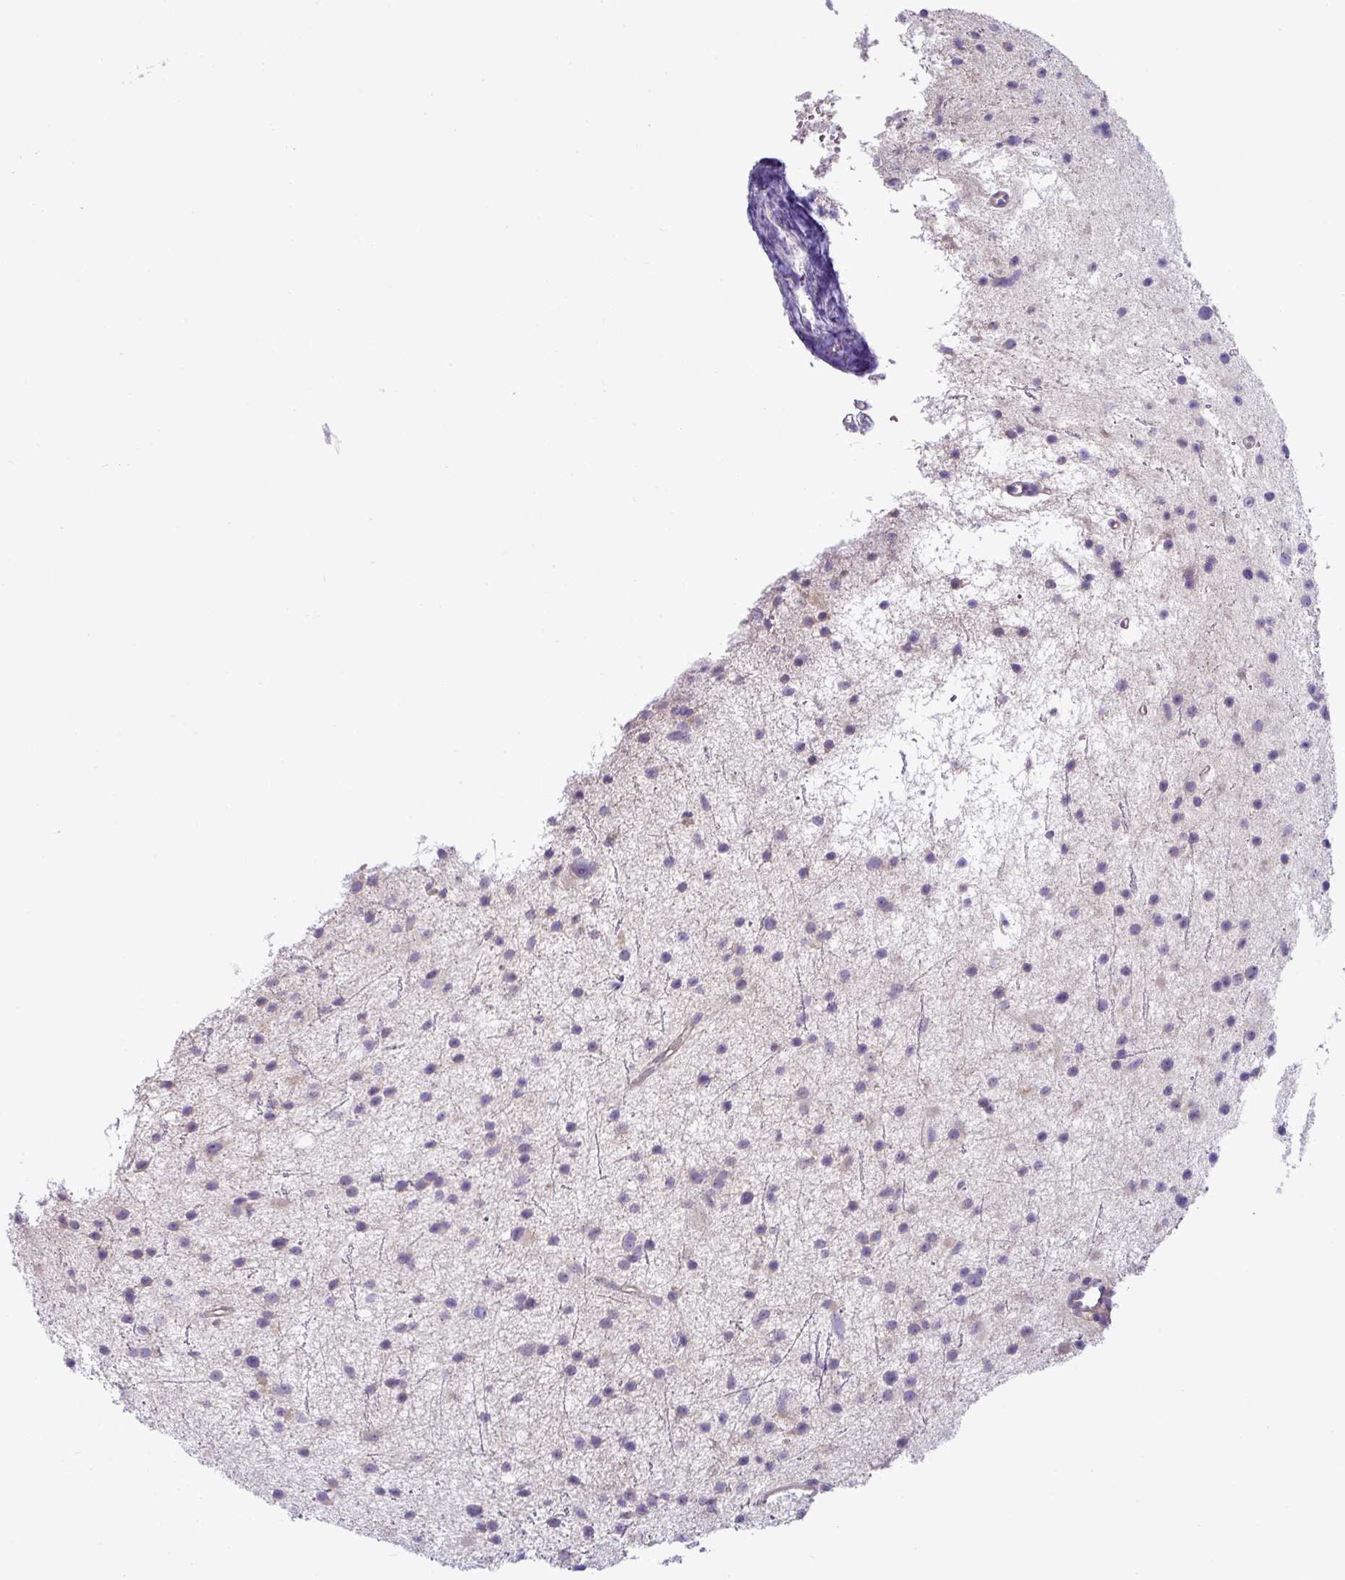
{"staining": {"intensity": "negative", "quantity": "none", "location": "none"}, "tissue": "glioma", "cell_type": "Tumor cells", "image_type": "cancer", "snomed": [{"axis": "morphology", "description": "Glioma, malignant, Low grade"}, {"axis": "topography", "description": "Cerebral cortex"}], "caption": "This is an immunohistochemistry histopathology image of malignant glioma (low-grade). There is no positivity in tumor cells.", "gene": "ACAP3", "patient": {"sex": "female", "age": 39}}